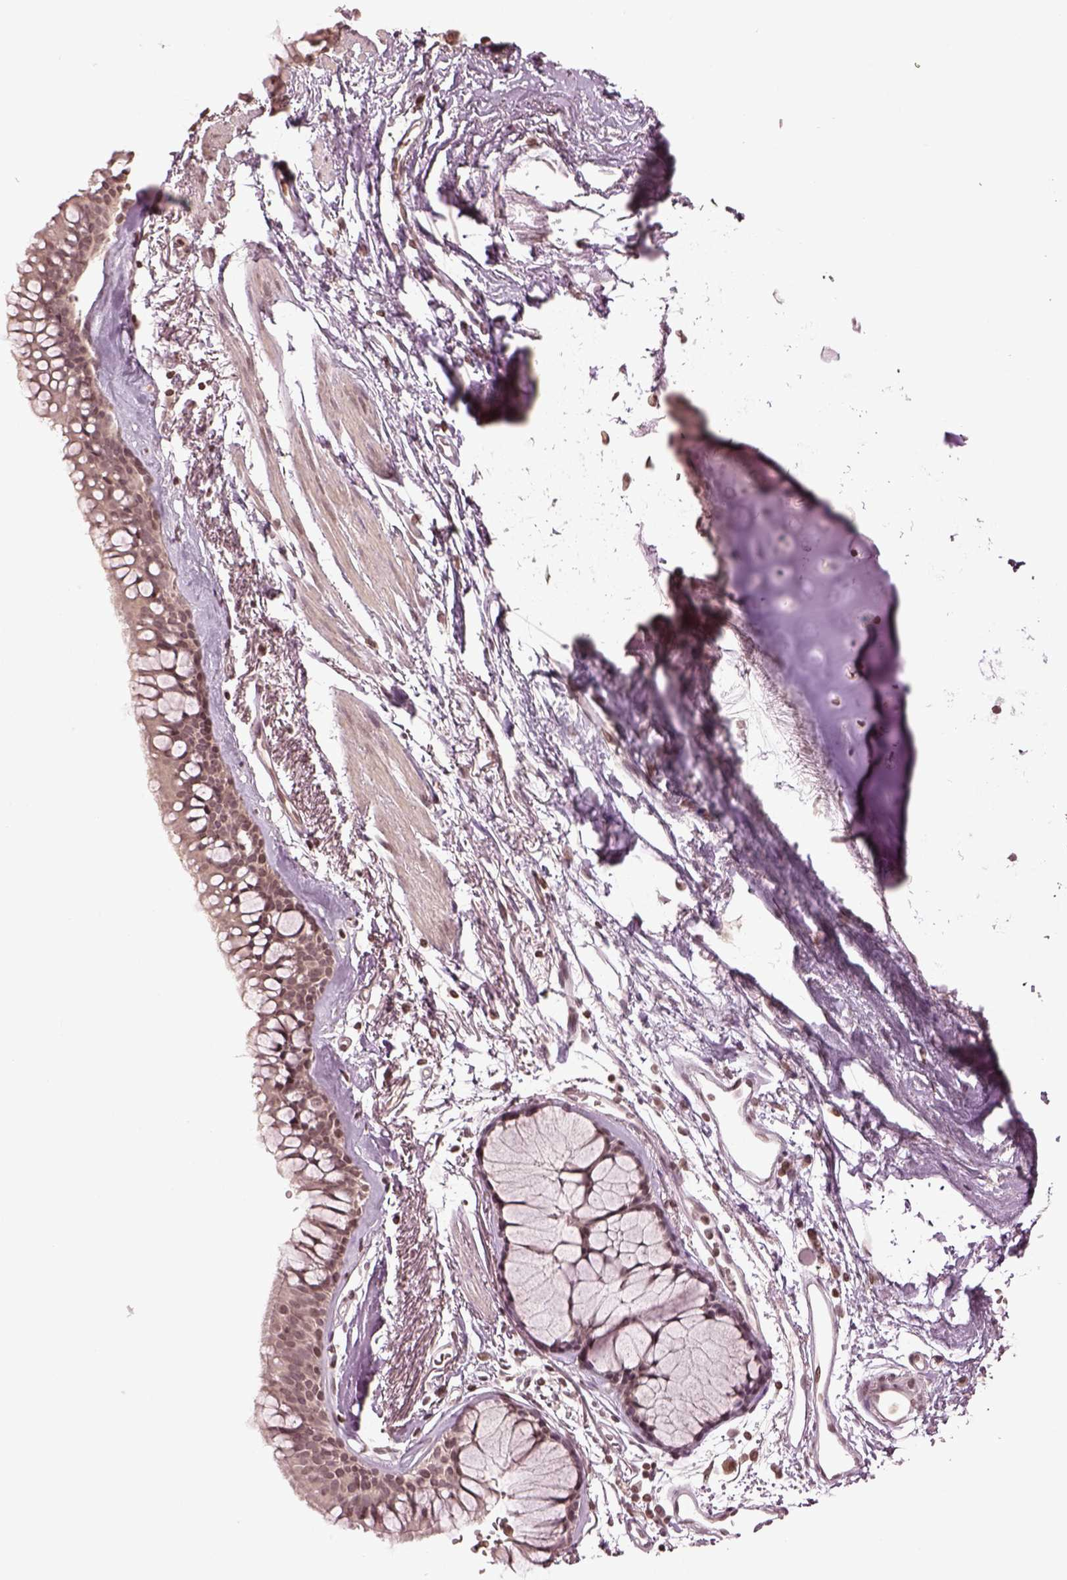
{"staining": {"intensity": "weak", "quantity": "25%-75%", "location": "cytoplasmic/membranous,nuclear"}, "tissue": "bronchus", "cell_type": "Respiratory epithelial cells", "image_type": "normal", "snomed": [{"axis": "morphology", "description": "Normal tissue, NOS"}, {"axis": "morphology", "description": "Squamous cell carcinoma, NOS"}, {"axis": "topography", "description": "Cartilage tissue"}, {"axis": "topography", "description": "Bronchus"}], "caption": "Bronchus stained with DAB IHC reveals low levels of weak cytoplasmic/membranous,nuclear staining in approximately 25%-75% of respiratory epithelial cells. (DAB (3,3'-diaminobenzidine) IHC, brown staining for protein, blue staining for nuclei).", "gene": "GRM4", "patient": {"sex": "male", "age": 72}}